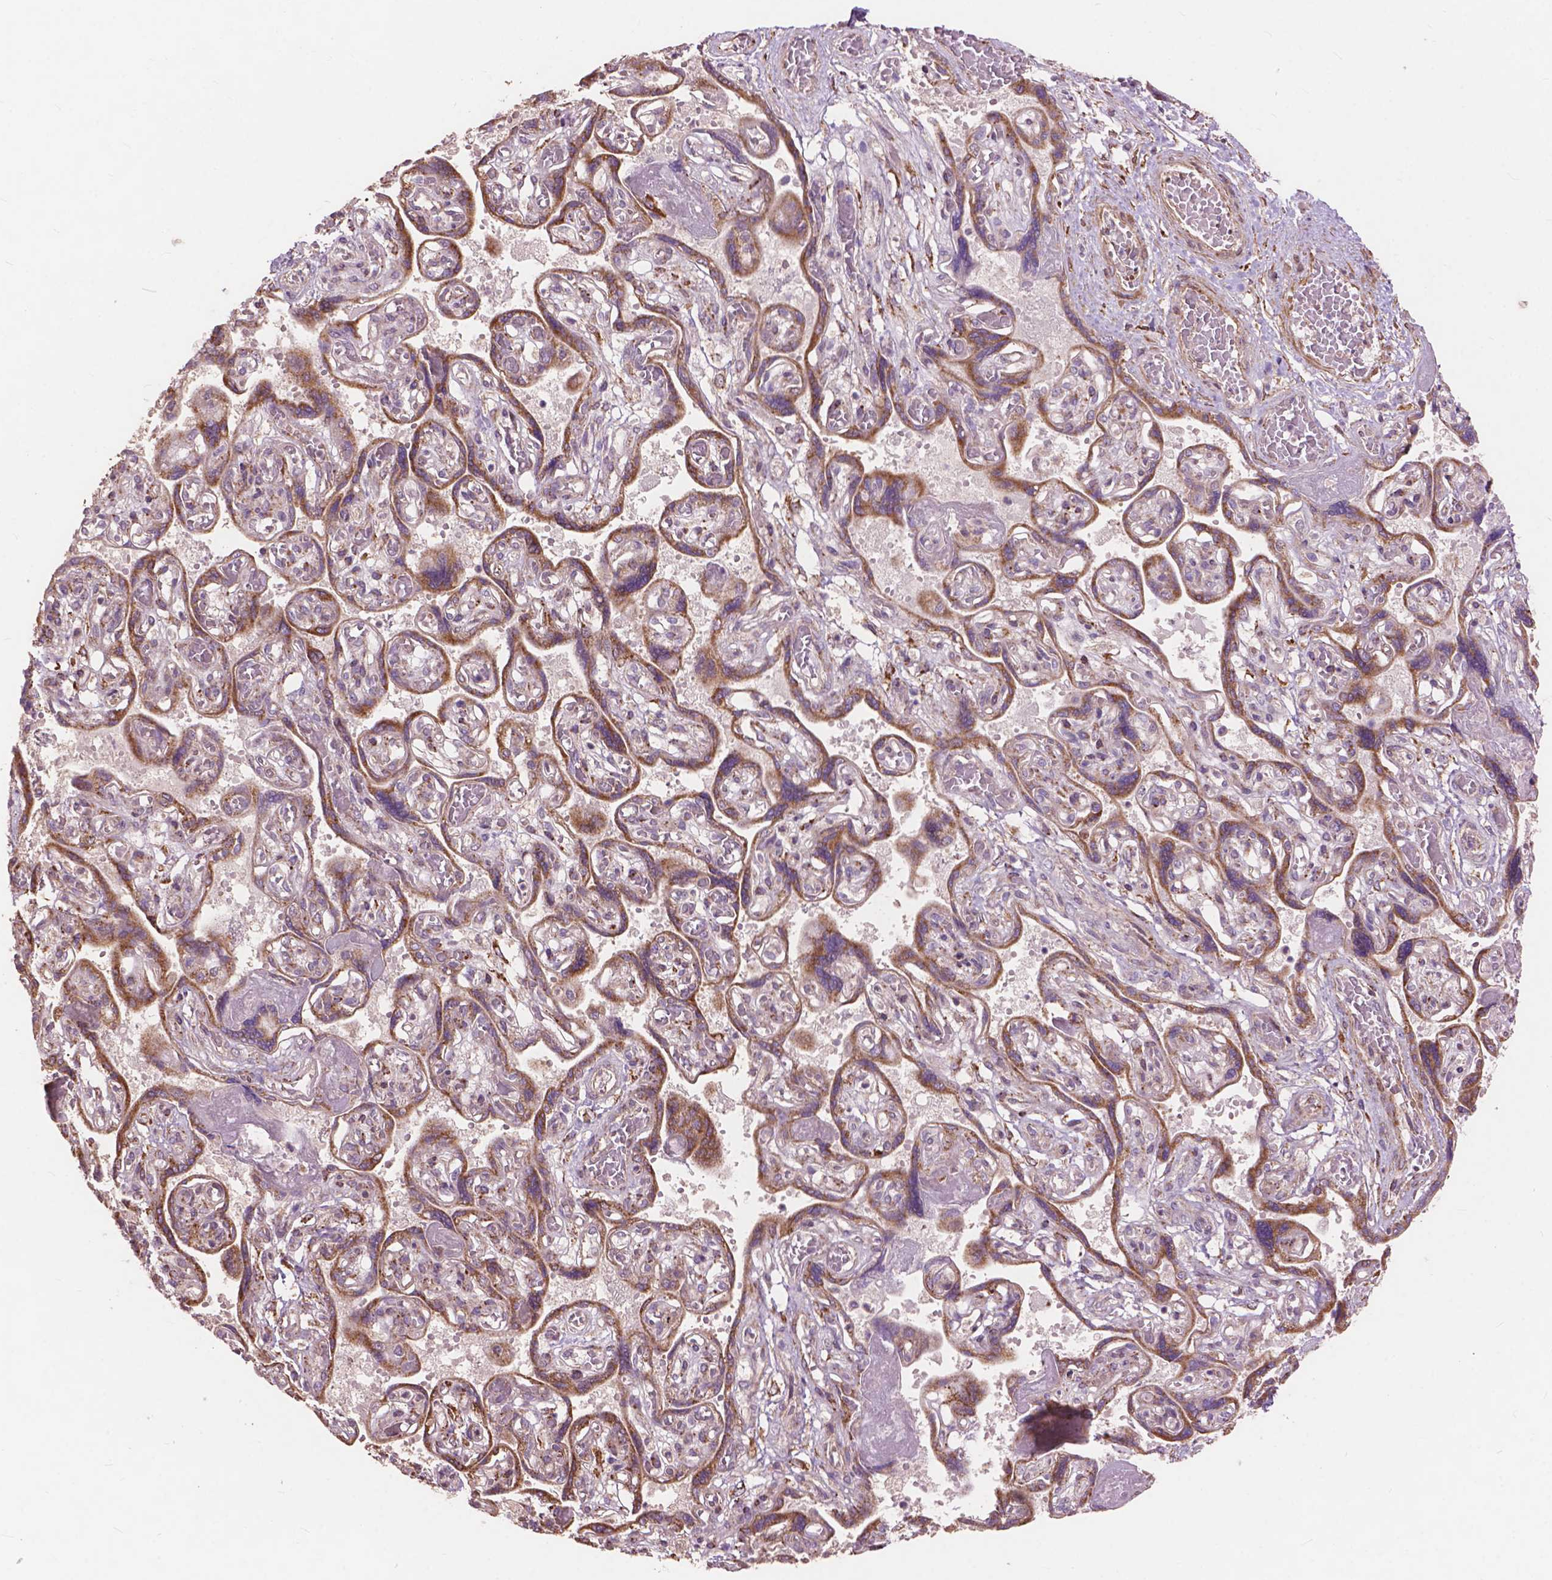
{"staining": {"intensity": "strong", "quantity": "<25%", "location": "cytoplasmic/membranous"}, "tissue": "placenta", "cell_type": "Decidual cells", "image_type": "normal", "snomed": [{"axis": "morphology", "description": "Normal tissue, NOS"}, {"axis": "topography", "description": "Placenta"}], "caption": "High-magnification brightfield microscopy of benign placenta stained with DAB (3,3'-diaminobenzidine) (brown) and counterstained with hematoxylin (blue). decidual cells exhibit strong cytoplasmic/membranous expression is seen in about<25% of cells. (DAB (3,3'-diaminobenzidine) = brown stain, brightfield microscopy at high magnification).", "gene": "FNIP1", "patient": {"sex": "female", "age": 32}}